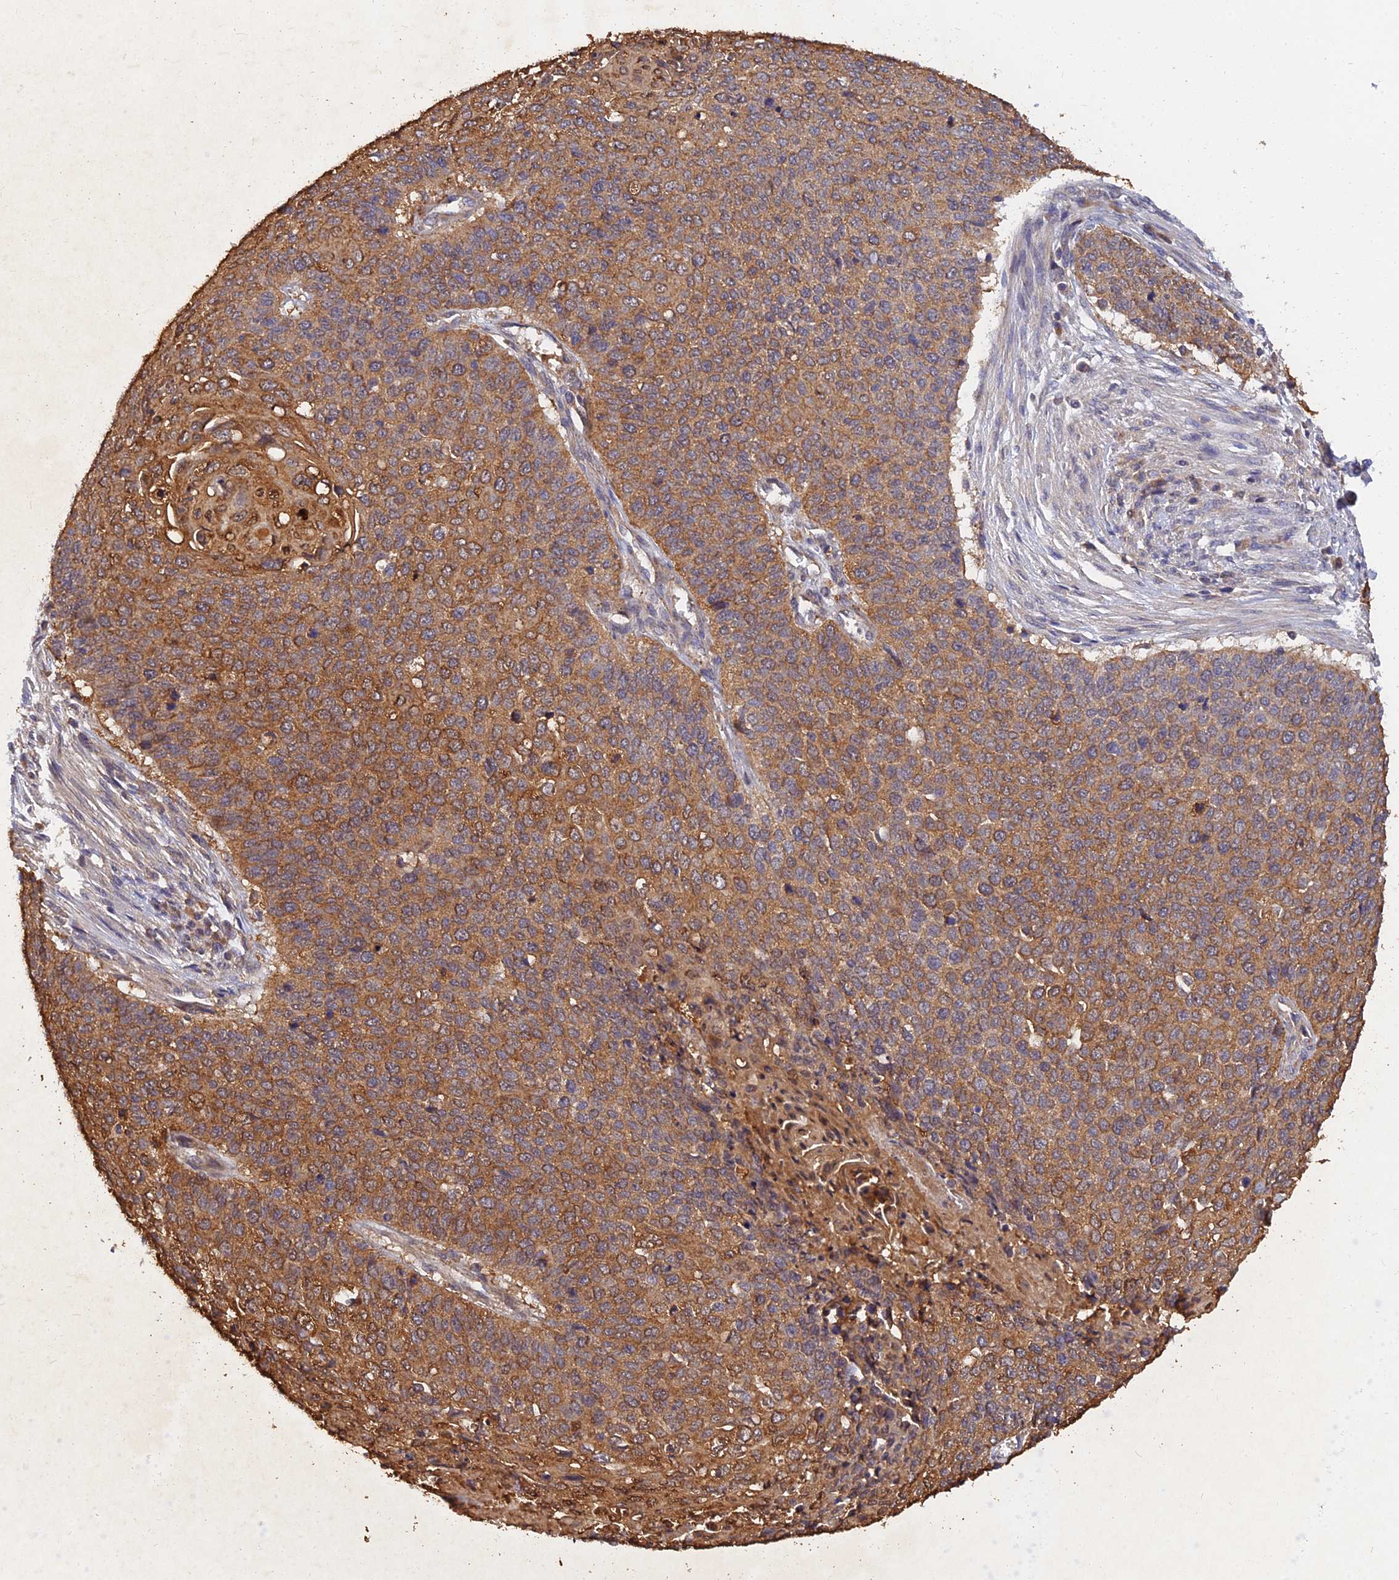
{"staining": {"intensity": "moderate", "quantity": ">75%", "location": "cytoplasmic/membranous"}, "tissue": "cervical cancer", "cell_type": "Tumor cells", "image_type": "cancer", "snomed": [{"axis": "morphology", "description": "Squamous cell carcinoma, NOS"}, {"axis": "topography", "description": "Cervix"}], "caption": "Tumor cells reveal medium levels of moderate cytoplasmic/membranous positivity in approximately >75% of cells in human cervical cancer (squamous cell carcinoma). The staining is performed using DAB (3,3'-diaminobenzidine) brown chromogen to label protein expression. The nuclei are counter-stained blue using hematoxylin.", "gene": "SLC38A11", "patient": {"sex": "female", "age": 39}}